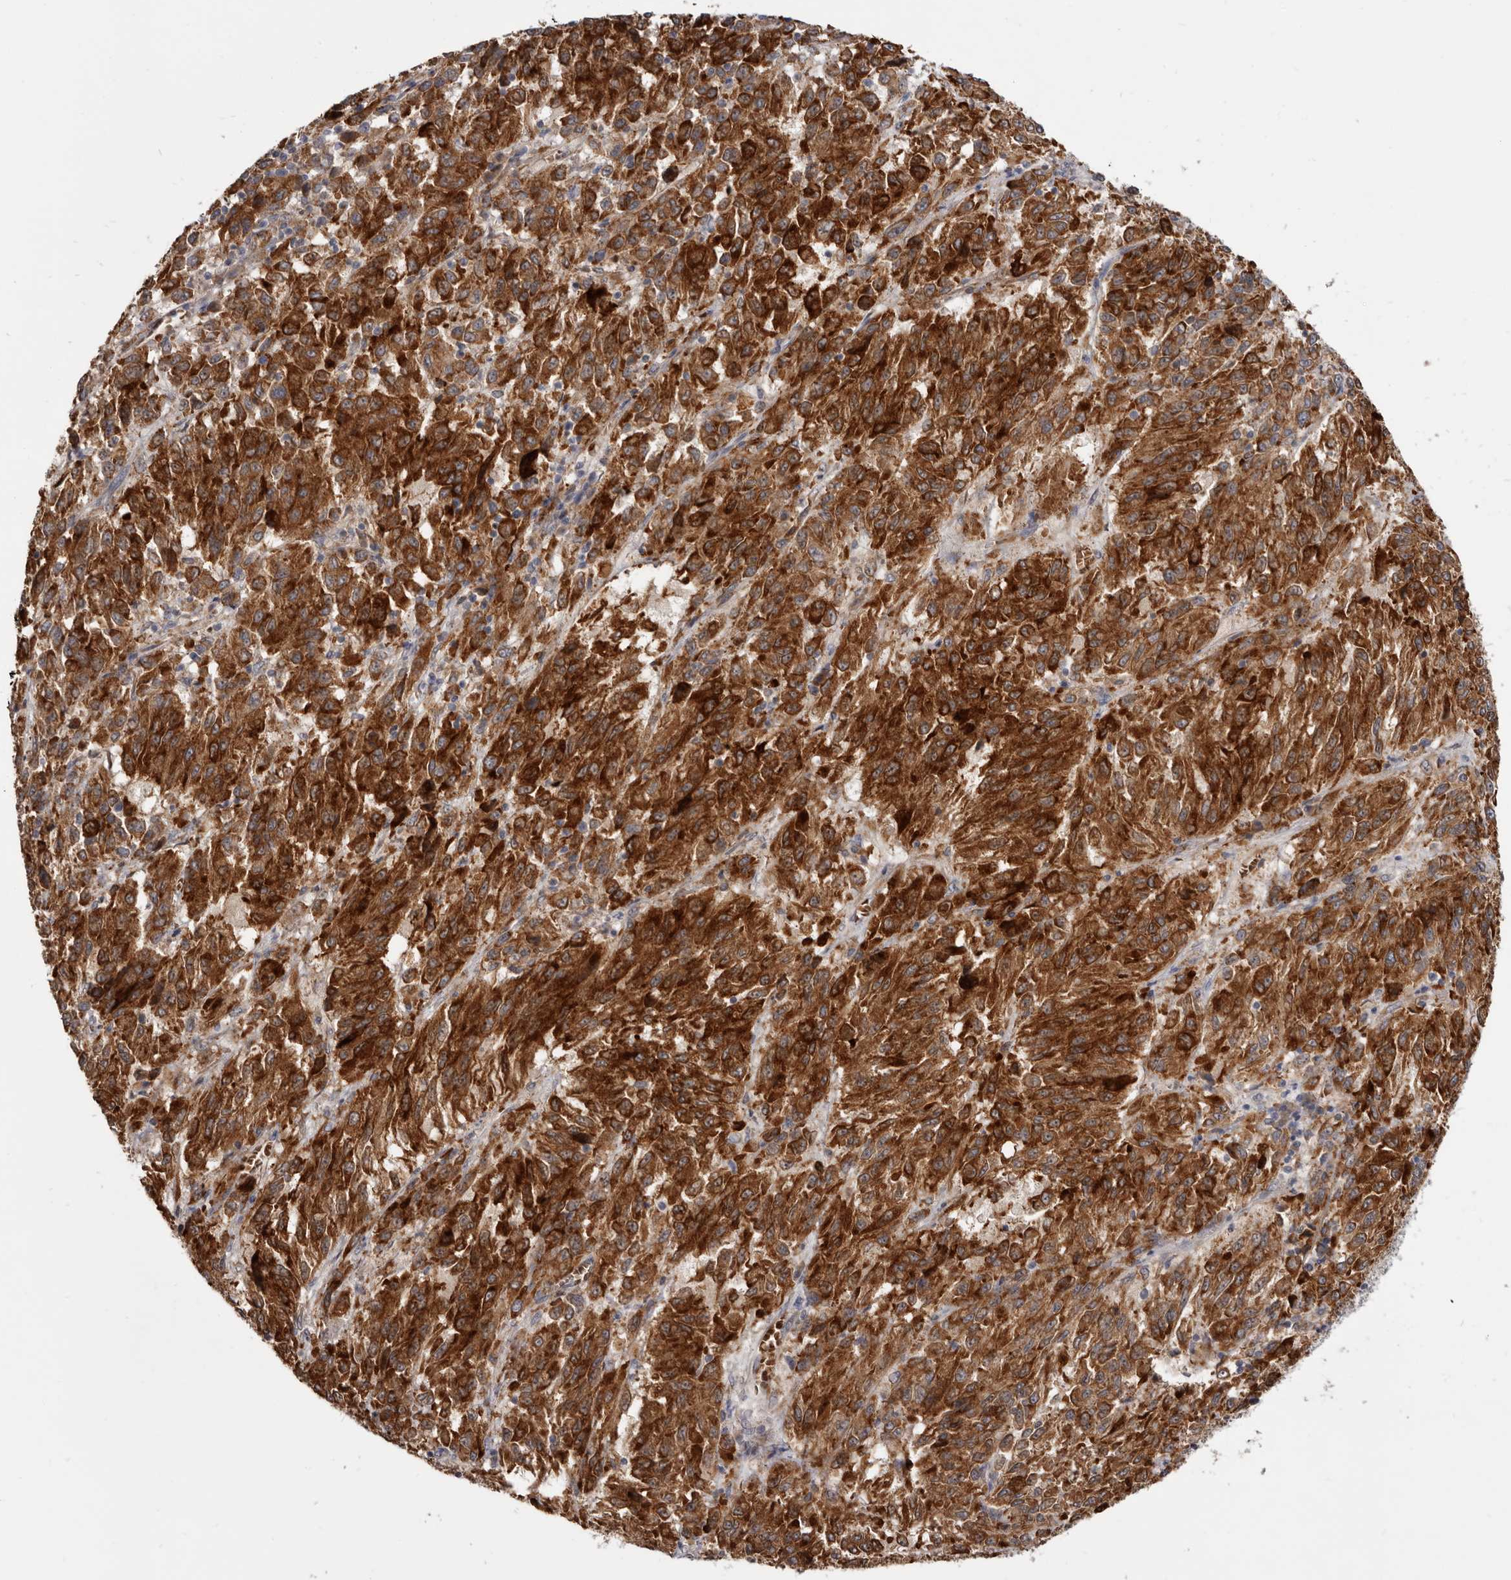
{"staining": {"intensity": "strong", "quantity": ">75%", "location": "cytoplasmic/membranous"}, "tissue": "melanoma", "cell_type": "Tumor cells", "image_type": "cancer", "snomed": [{"axis": "morphology", "description": "Malignant melanoma, Metastatic site"}, {"axis": "topography", "description": "Lung"}], "caption": "Immunohistochemical staining of malignant melanoma (metastatic site) reveals strong cytoplasmic/membranous protein expression in approximately >75% of tumor cells. (DAB (3,3'-diaminobenzidine) IHC with brightfield microscopy, high magnification).", "gene": "NENF", "patient": {"sex": "male", "age": 64}}